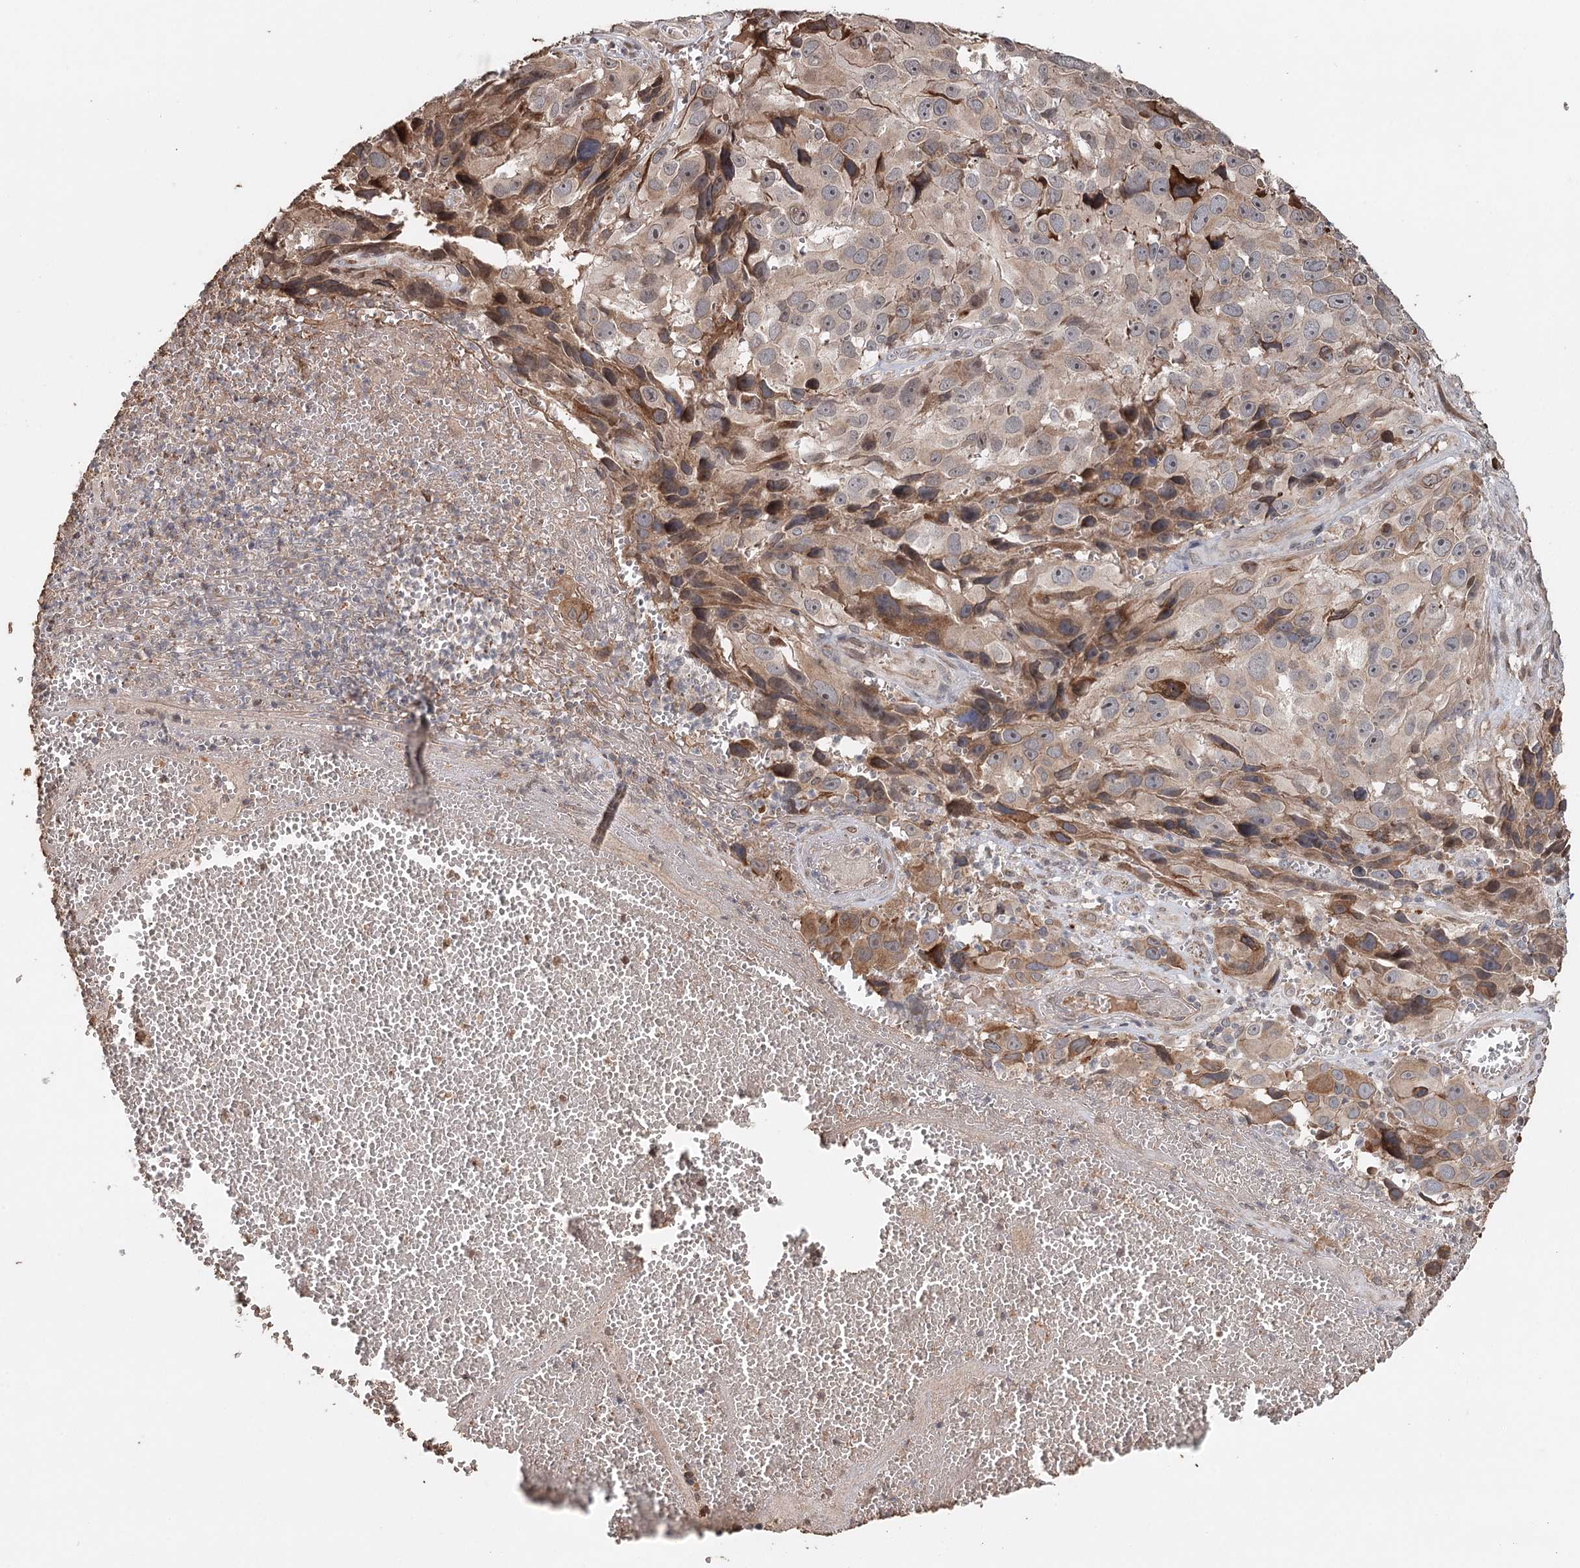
{"staining": {"intensity": "moderate", "quantity": "25%-75%", "location": "cytoplasmic/membranous"}, "tissue": "melanoma", "cell_type": "Tumor cells", "image_type": "cancer", "snomed": [{"axis": "morphology", "description": "Malignant melanoma, NOS"}, {"axis": "topography", "description": "Skin"}], "caption": "Brown immunohistochemical staining in human malignant melanoma reveals moderate cytoplasmic/membranous positivity in approximately 25%-75% of tumor cells.", "gene": "SYVN1", "patient": {"sex": "male", "age": 84}}